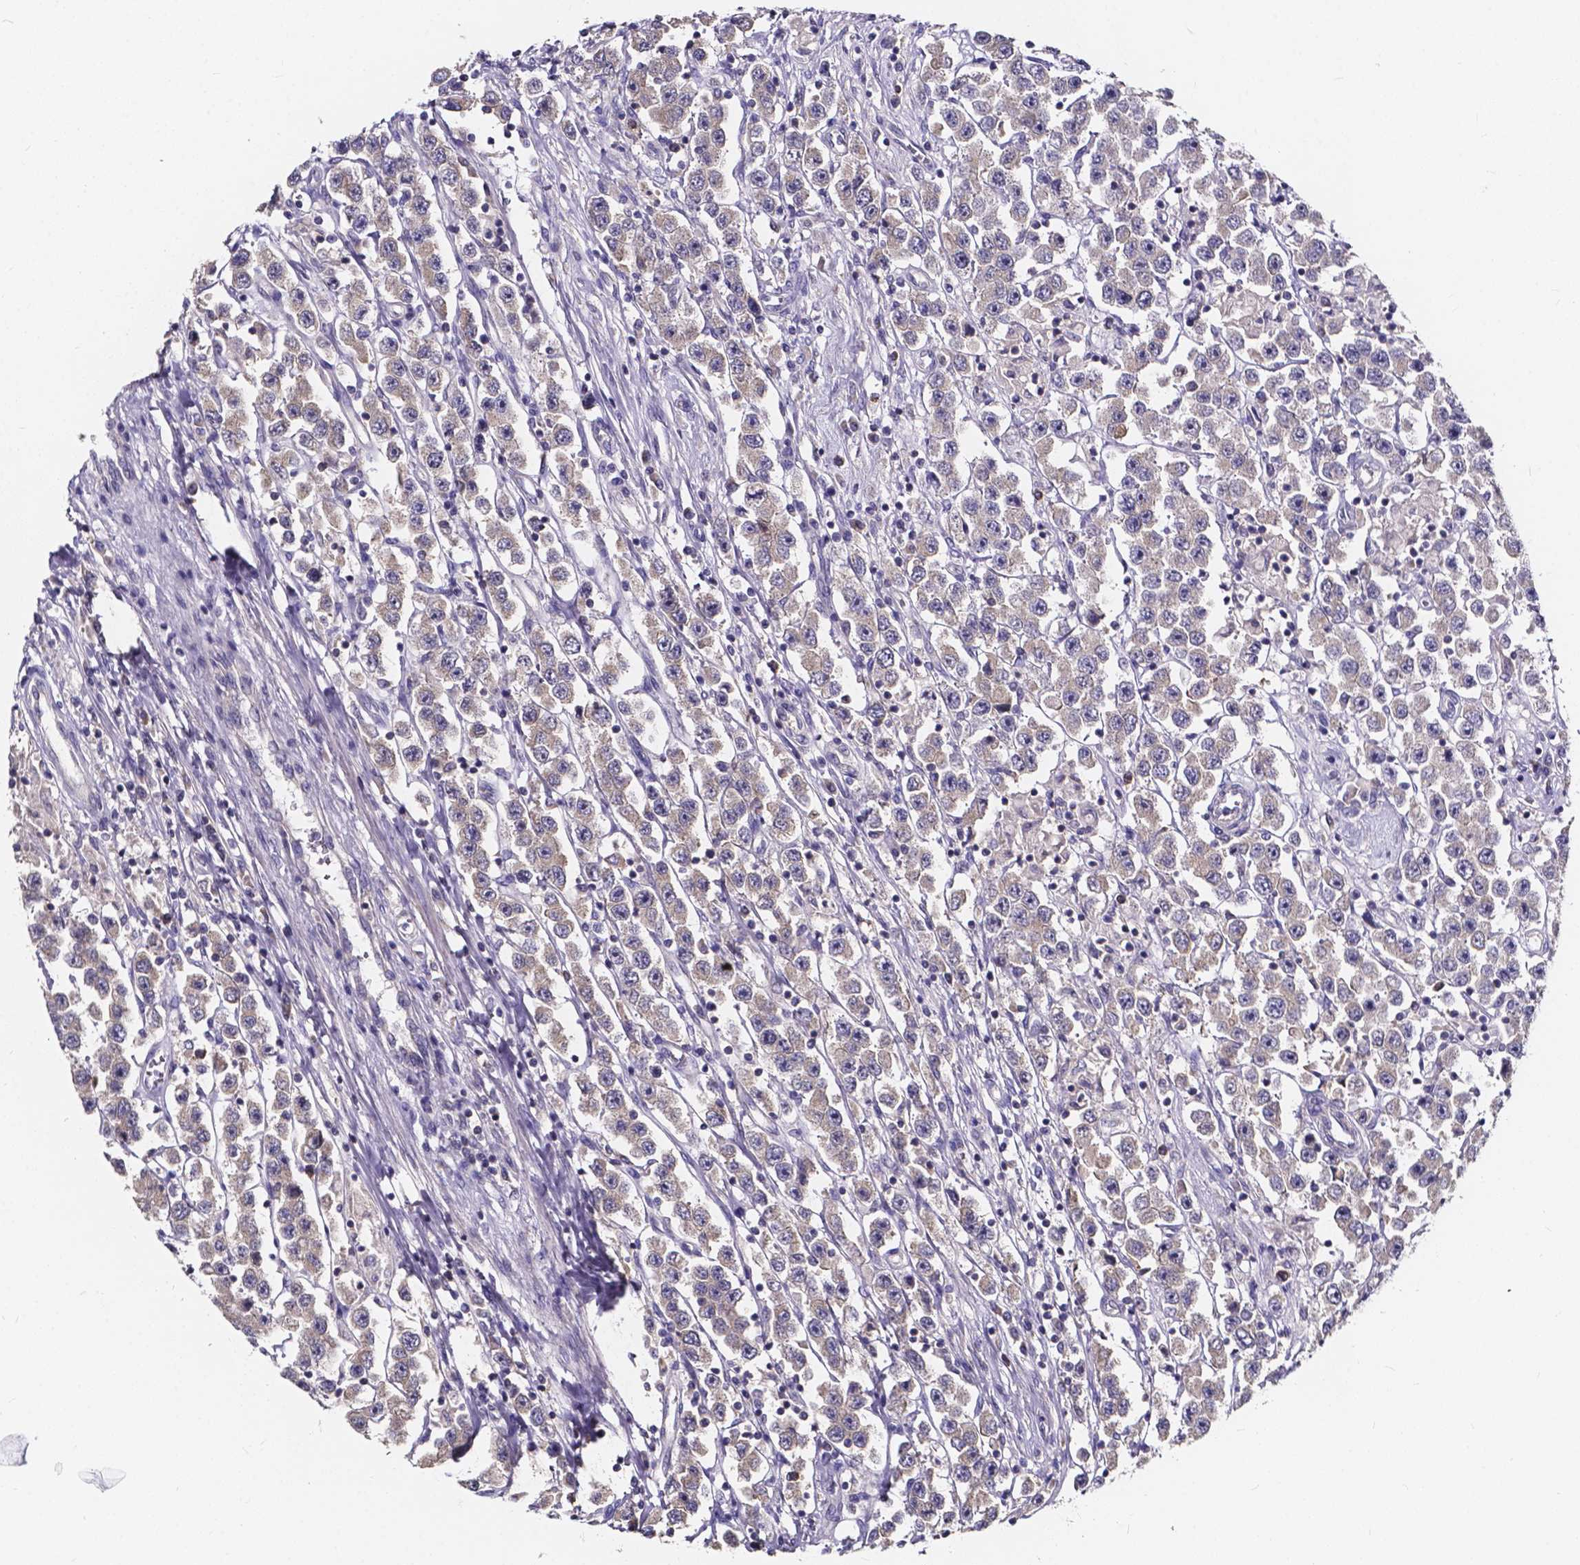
{"staining": {"intensity": "weak", "quantity": "25%-75%", "location": "cytoplasmic/membranous"}, "tissue": "testis cancer", "cell_type": "Tumor cells", "image_type": "cancer", "snomed": [{"axis": "morphology", "description": "Seminoma, NOS"}, {"axis": "topography", "description": "Testis"}], "caption": "Weak cytoplasmic/membranous protein staining is present in about 25%-75% of tumor cells in testis seminoma.", "gene": "SPOCD1", "patient": {"sex": "male", "age": 45}}